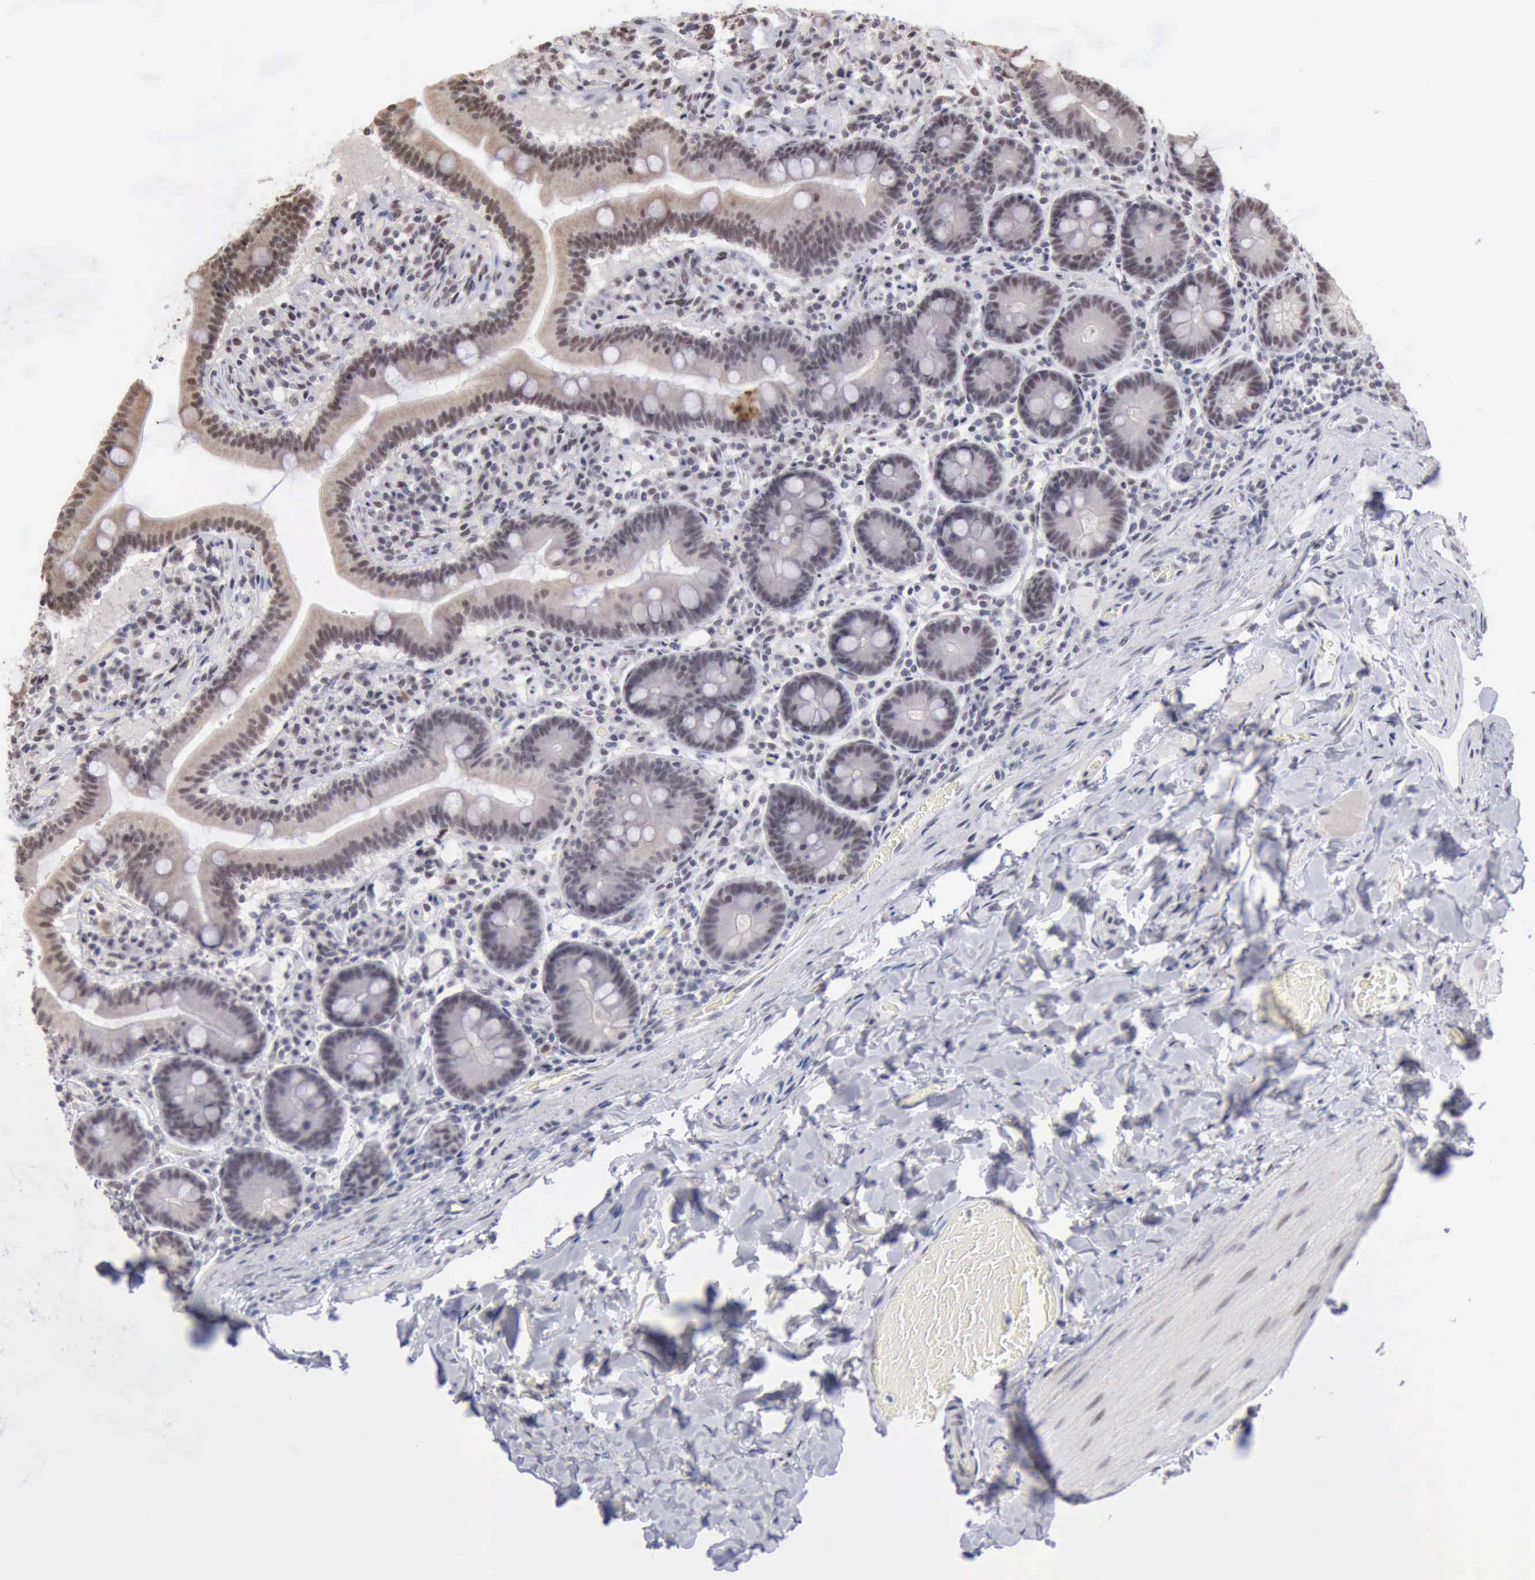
{"staining": {"intensity": "weak", "quantity": "25%-75%", "location": "nuclear"}, "tissue": "duodenum", "cell_type": "Glandular cells", "image_type": "normal", "snomed": [{"axis": "morphology", "description": "Normal tissue, NOS"}, {"axis": "topography", "description": "Duodenum"}], "caption": "Weak nuclear staining is seen in approximately 25%-75% of glandular cells in unremarkable duodenum. (Stains: DAB in brown, nuclei in blue, Microscopy: brightfield microscopy at high magnification).", "gene": "TAF1", "patient": {"sex": "male", "age": 66}}